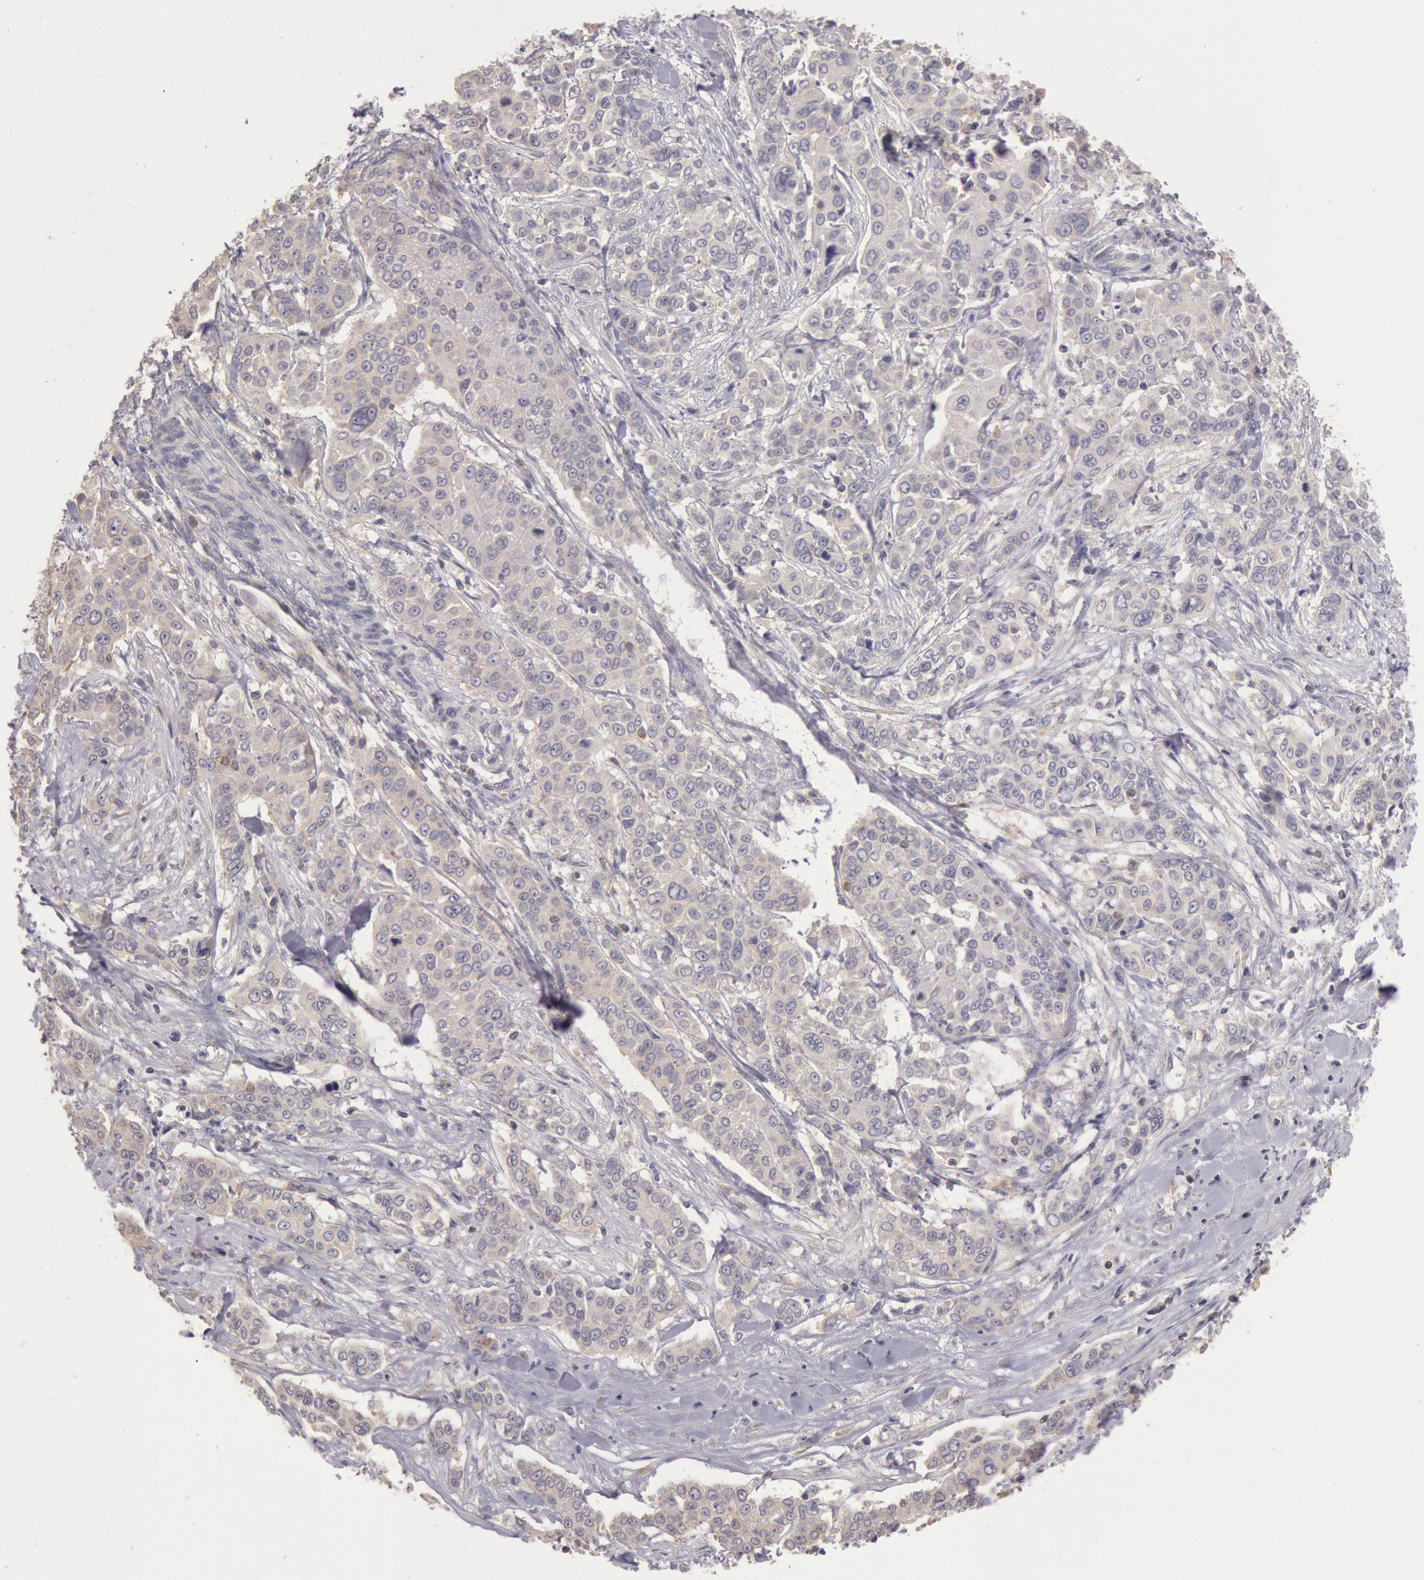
{"staining": {"intensity": "weak", "quantity": "25%-75%", "location": "cytoplasmic/membranous"}, "tissue": "pancreatic cancer", "cell_type": "Tumor cells", "image_type": "cancer", "snomed": [{"axis": "morphology", "description": "Adenocarcinoma, NOS"}, {"axis": "topography", "description": "Pancreas"}], "caption": "Protein staining exhibits weak cytoplasmic/membranous expression in about 25%-75% of tumor cells in pancreatic cancer (adenocarcinoma). Immunohistochemistry (ihc) stains the protein of interest in brown and the nuclei are stained blue.", "gene": "NMT2", "patient": {"sex": "female", "age": 52}}